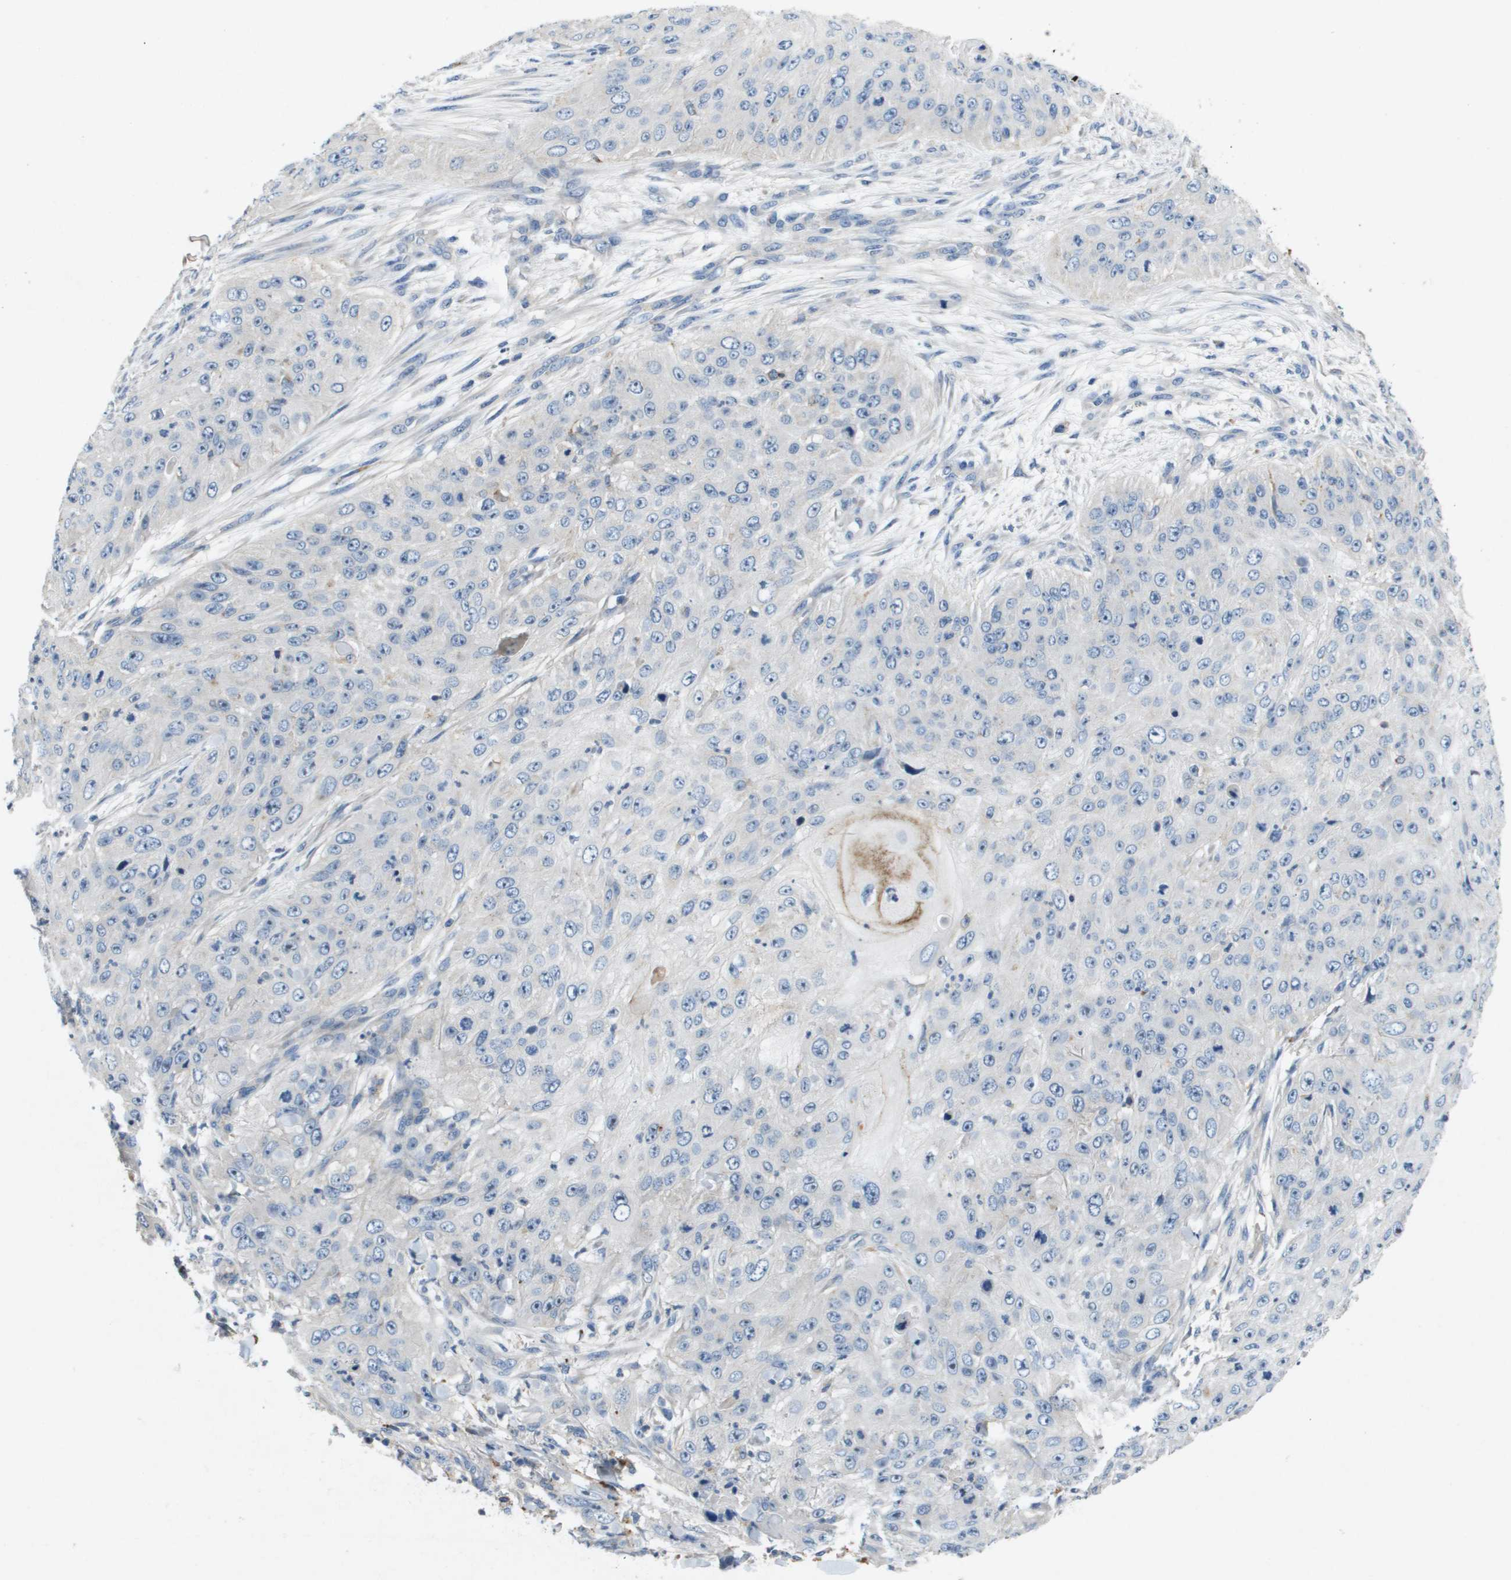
{"staining": {"intensity": "negative", "quantity": "none", "location": "none"}, "tissue": "skin cancer", "cell_type": "Tumor cells", "image_type": "cancer", "snomed": [{"axis": "morphology", "description": "Squamous cell carcinoma, NOS"}, {"axis": "topography", "description": "Skin"}], "caption": "There is no significant staining in tumor cells of squamous cell carcinoma (skin).", "gene": "B3GNT5", "patient": {"sex": "female", "age": 80}}